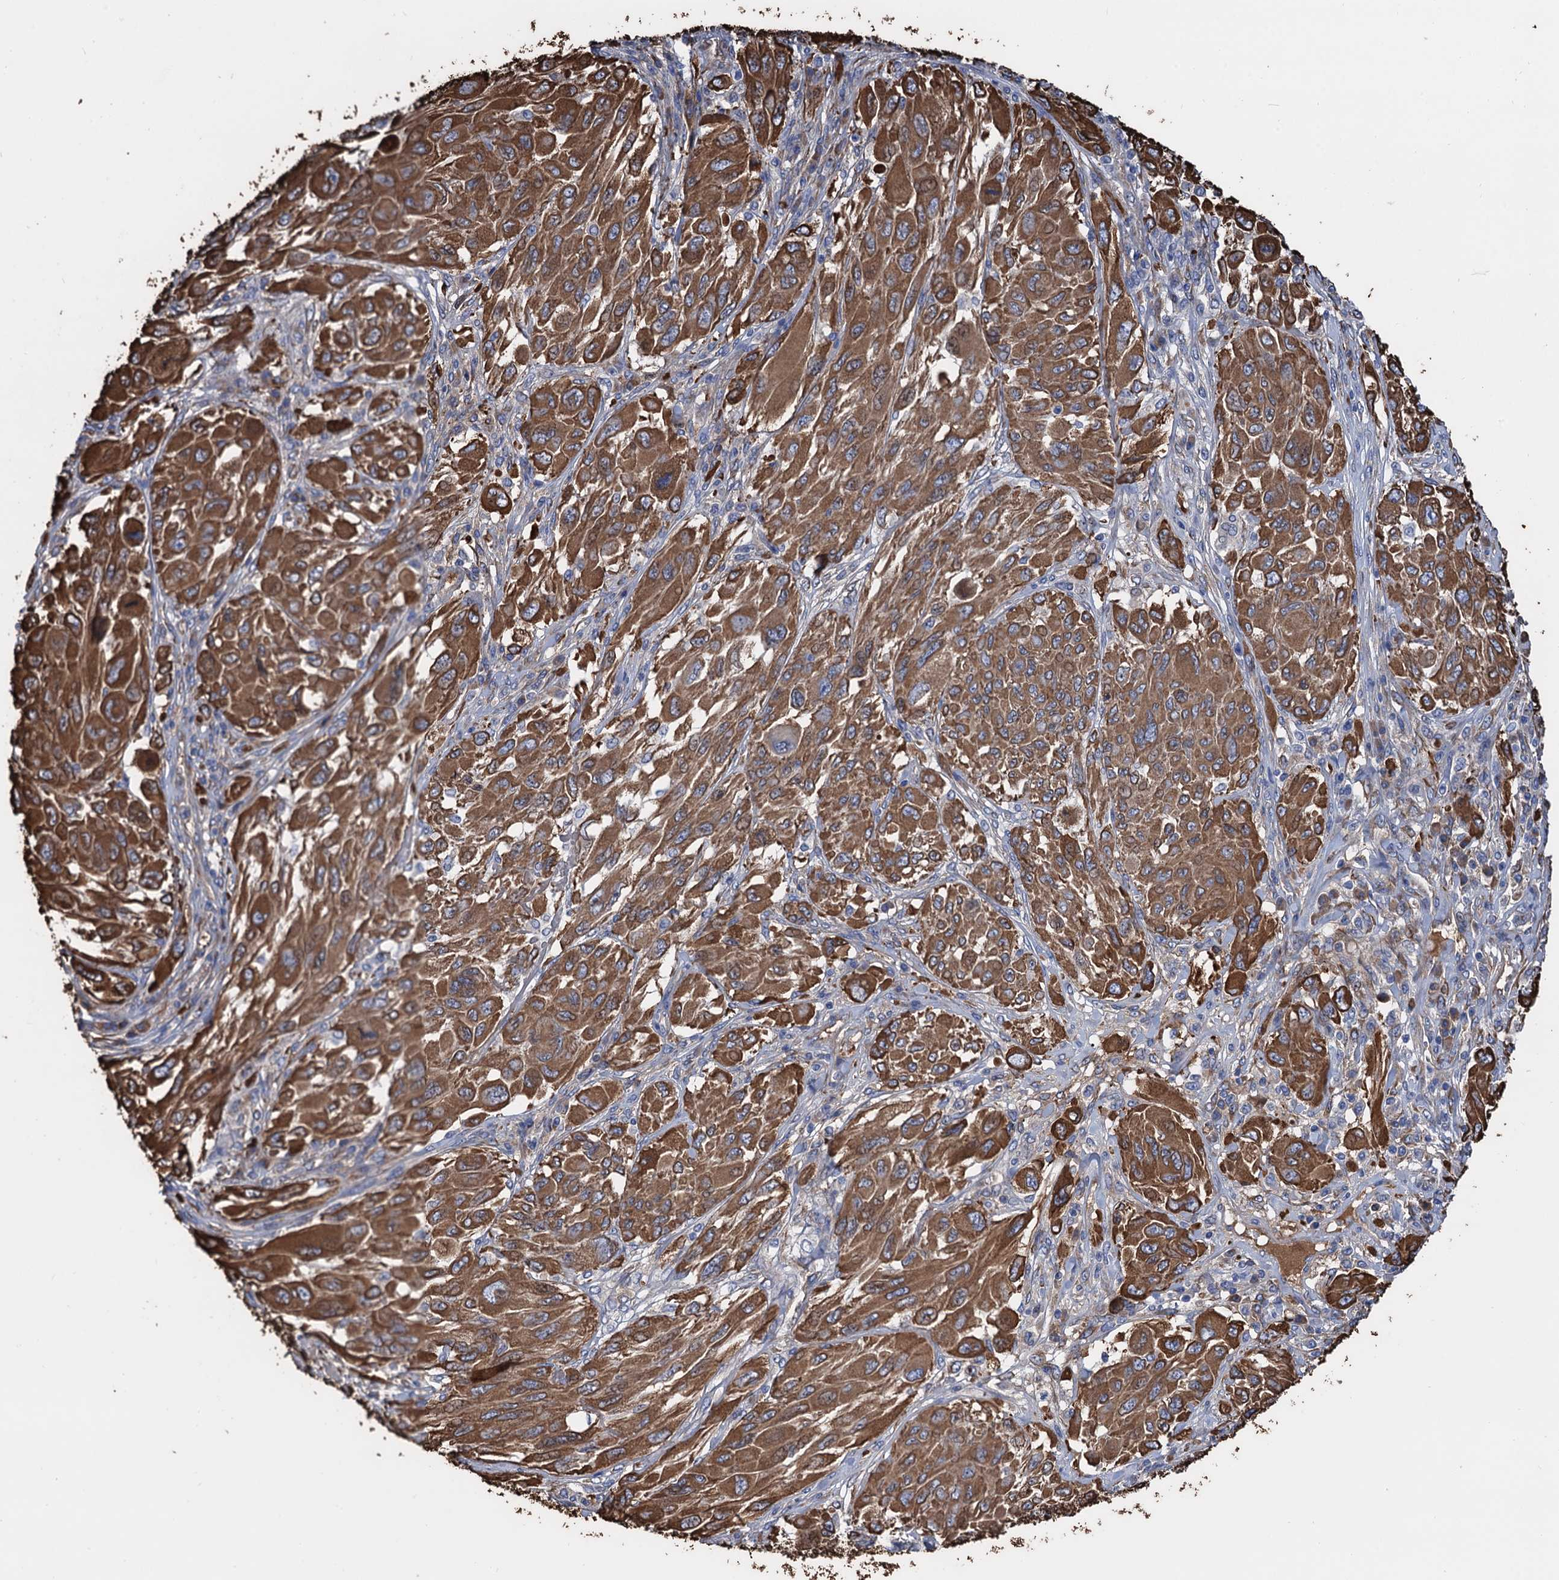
{"staining": {"intensity": "moderate", "quantity": ">75%", "location": "cytoplasmic/membranous"}, "tissue": "melanoma", "cell_type": "Tumor cells", "image_type": "cancer", "snomed": [{"axis": "morphology", "description": "Malignant melanoma, NOS"}, {"axis": "topography", "description": "Skin"}], "caption": "Immunohistochemical staining of malignant melanoma displays moderate cytoplasmic/membranous protein staining in about >75% of tumor cells.", "gene": "CNNM1", "patient": {"sex": "female", "age": 91}}